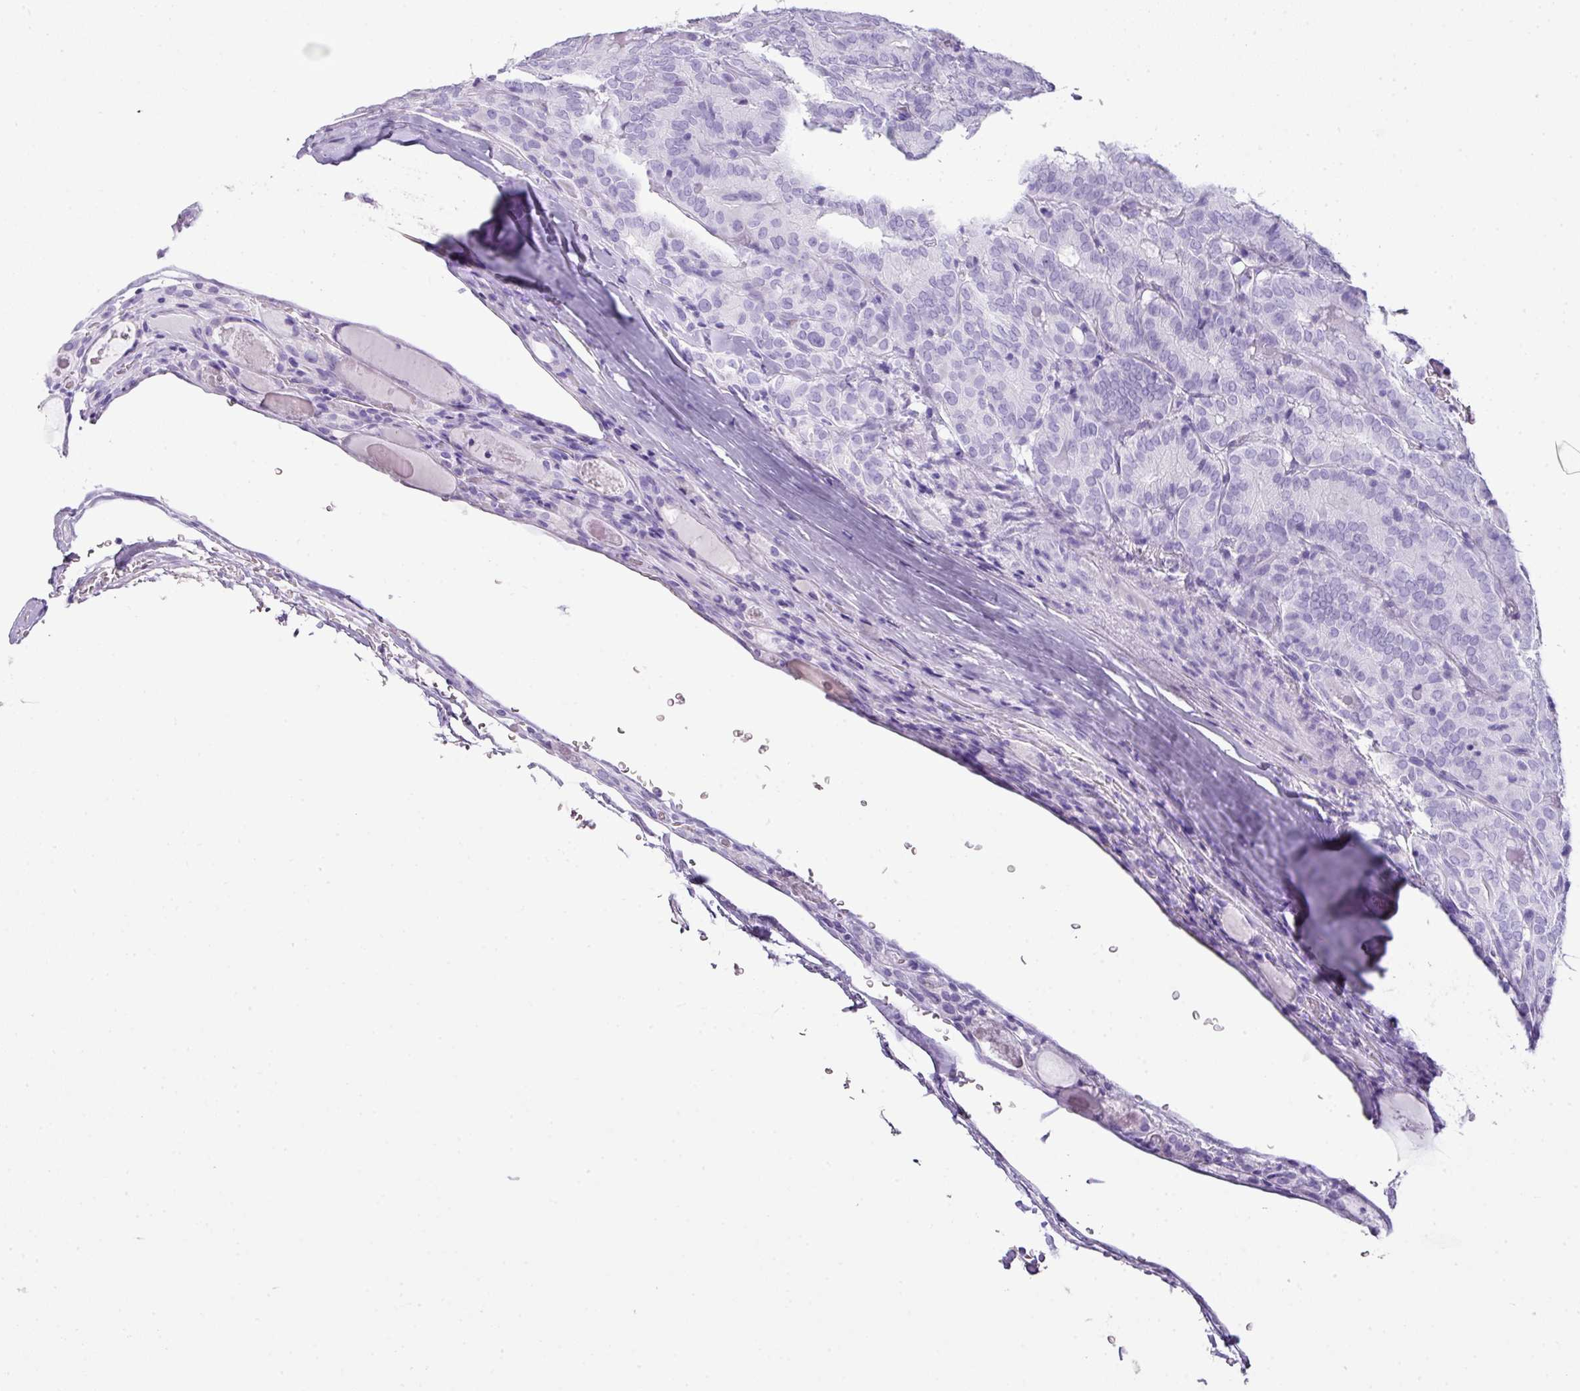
{"staining": {"intensity": "negative", "quantity": "none", "location": "none"}, "tissue": "thyroid cancer", "cell_type": "Tumor cells", "image_type": "cancer", "snomed": [{"axis": "morphology", "description": "Papillary adenocarcinoma, NOS"}, {"axis": "topography", "description": "Thyroid gland"}], "caption": "This is an immunohistochemistry (IHC) histopathology image of thyroid papillary adenocarcinoma. There is no positivity in tumor cells.", "gene": "TNP1", "patient": {"sex": "female", "age": 72}}